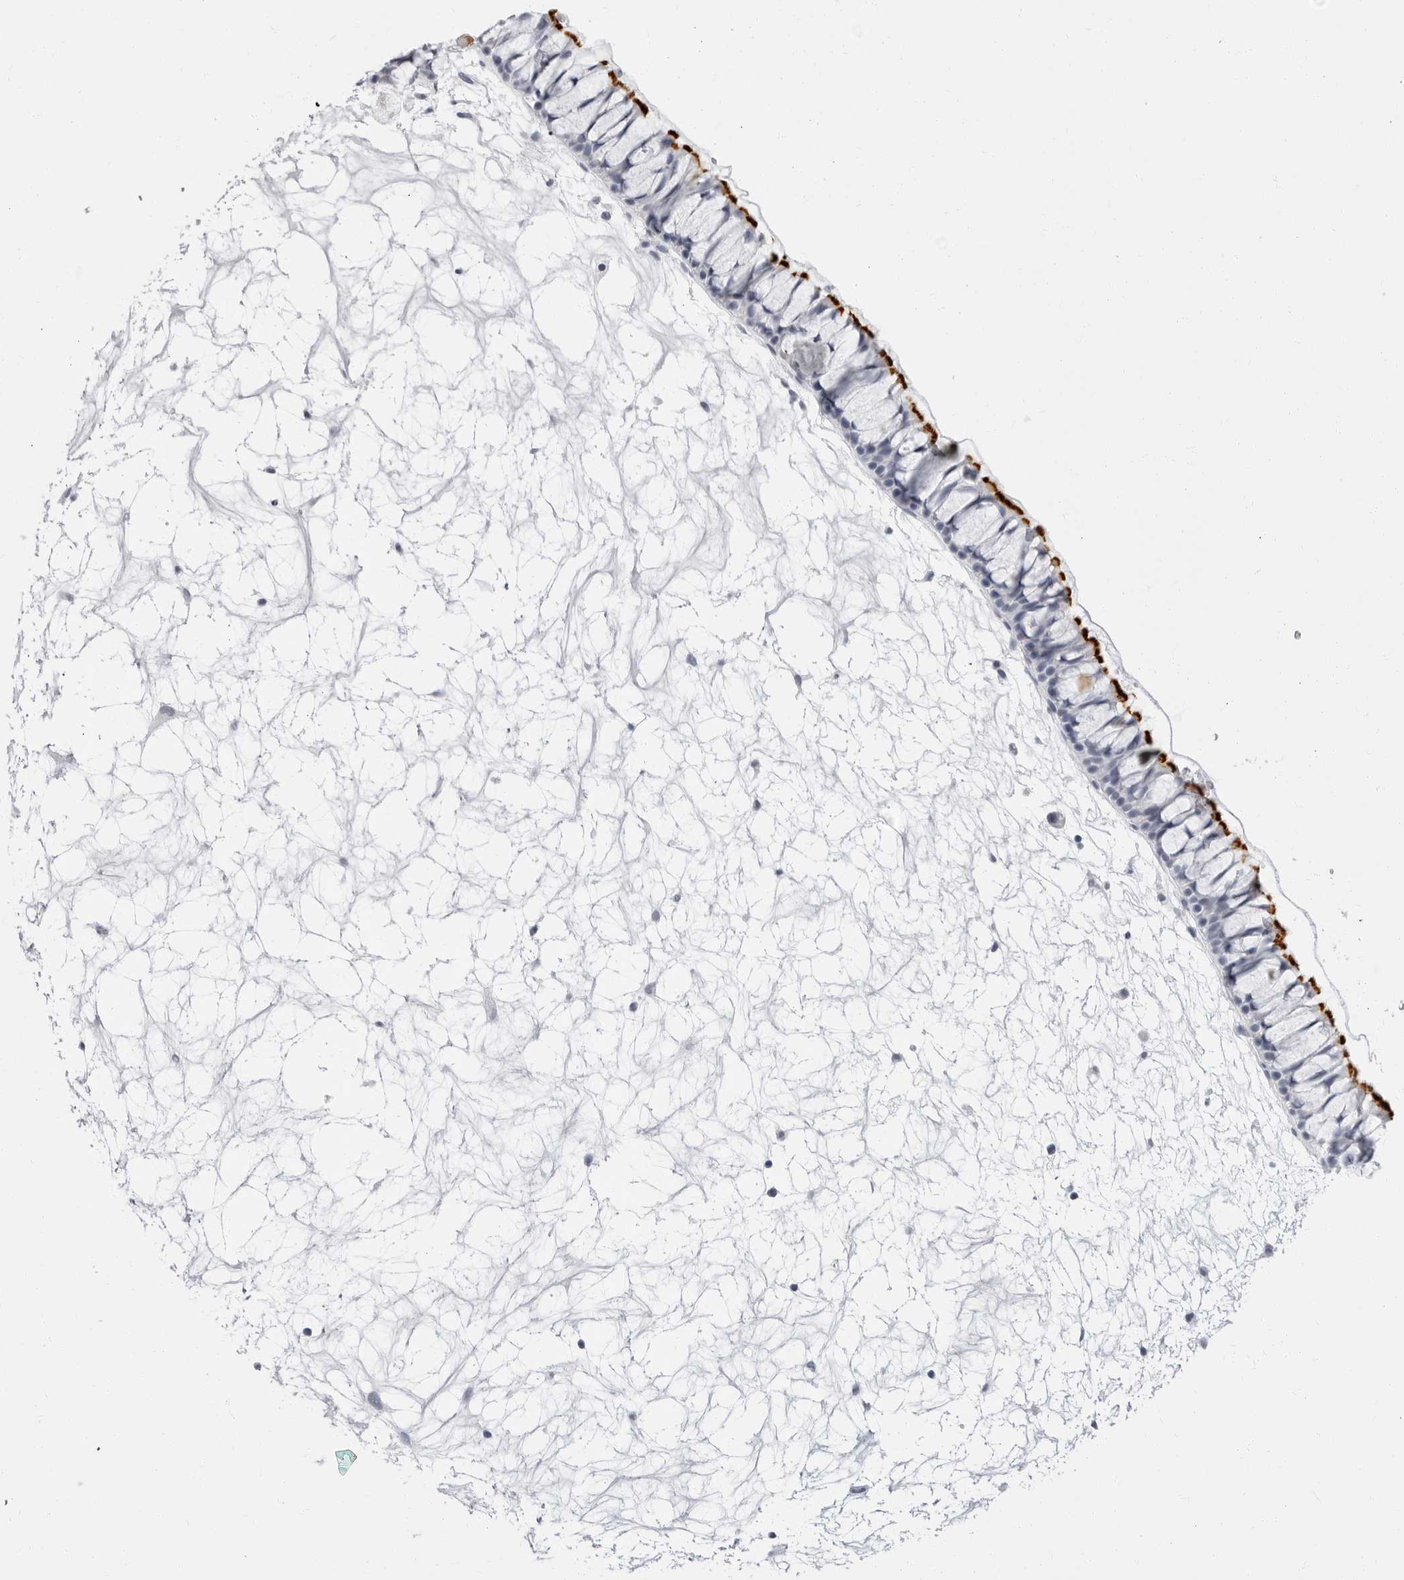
{"staining": {"intensity": "strong", "quantity": "25%-75%", "location": "cytoplasmic/membranous"}, "tissue": "nasopharynx", "cell_type": "Respiratory epithelial cells", "image_type": "normal", "snomed": [{"axis": "morphology", "description": "Normal tissue, NOS"}, {"axis": "topography", "description": "Nasopharynx"}], "caption": "High-power microscopy captured an immunohistochemistry (IHC) histopathology image of unremarkable nasopharynx, revealing strong cytoplasmic/membranous staining in about 25%-75% of respiratory epithelial cells.", "gene": "ERICH3", "patient": {"sex": "male", "age": 64}}